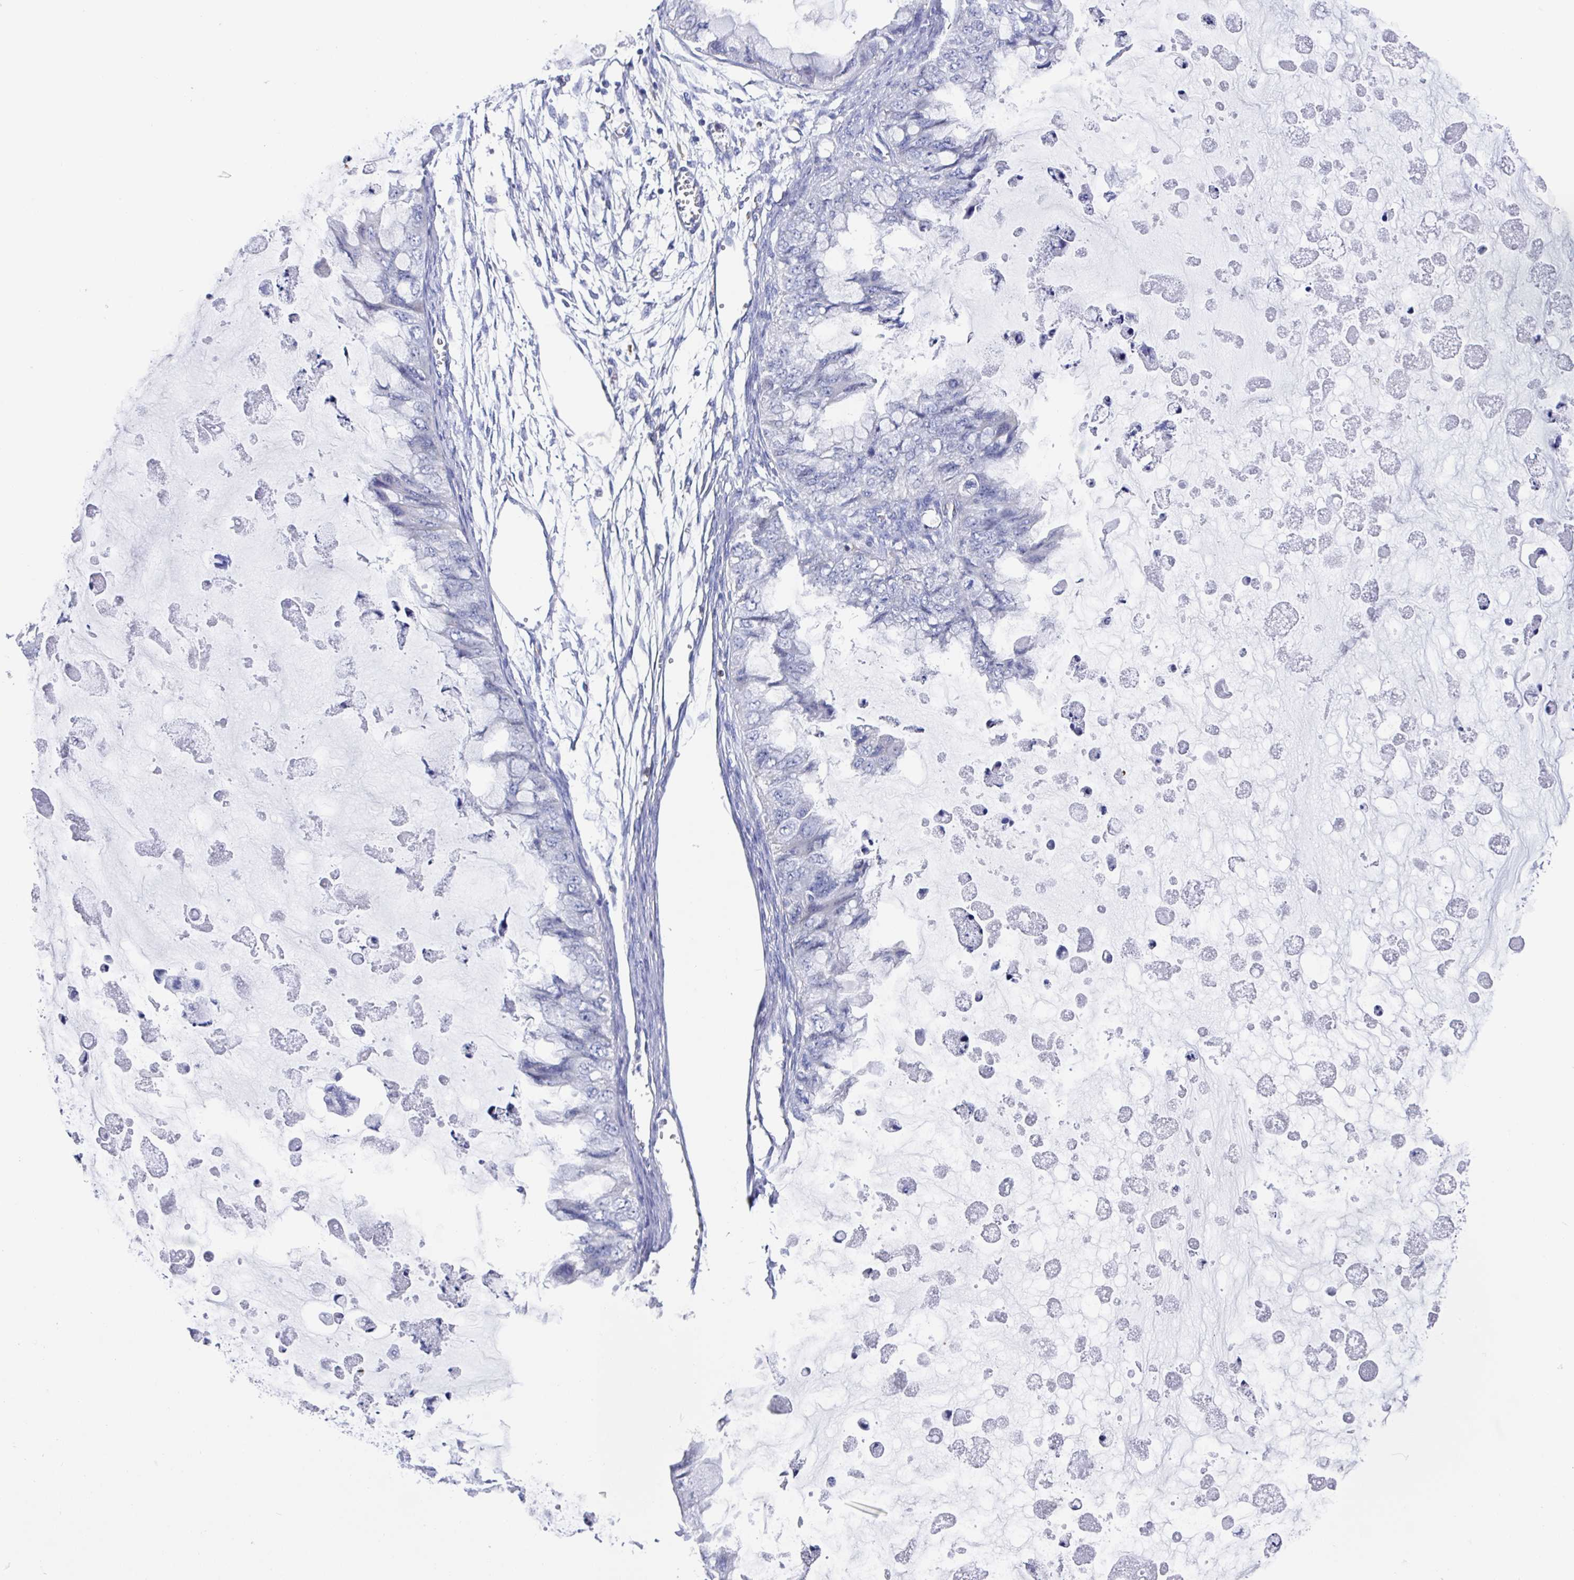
{"staining": {"intensity": "negative", "quantity": "none", "location": "none"}, "tissue": "ovarian cancer", "cell_type": "Tumor cells", "image_type": "cancer", "snomed": [{"axis": "morphology", "description": "Cystadenocarcinoma, mucinous, NOS"}, {"axis": "topography", "description": "Ovary"}], "caption": "A high-resolution micrograph shows immunohistochemistry (IHC) staining of ovarian mucinous cystadenocarcinoma, which exhibits no significant expression in tumor cells.", "gene": "FCGR3A", "patient": {"sex": "female", "age": 72}}